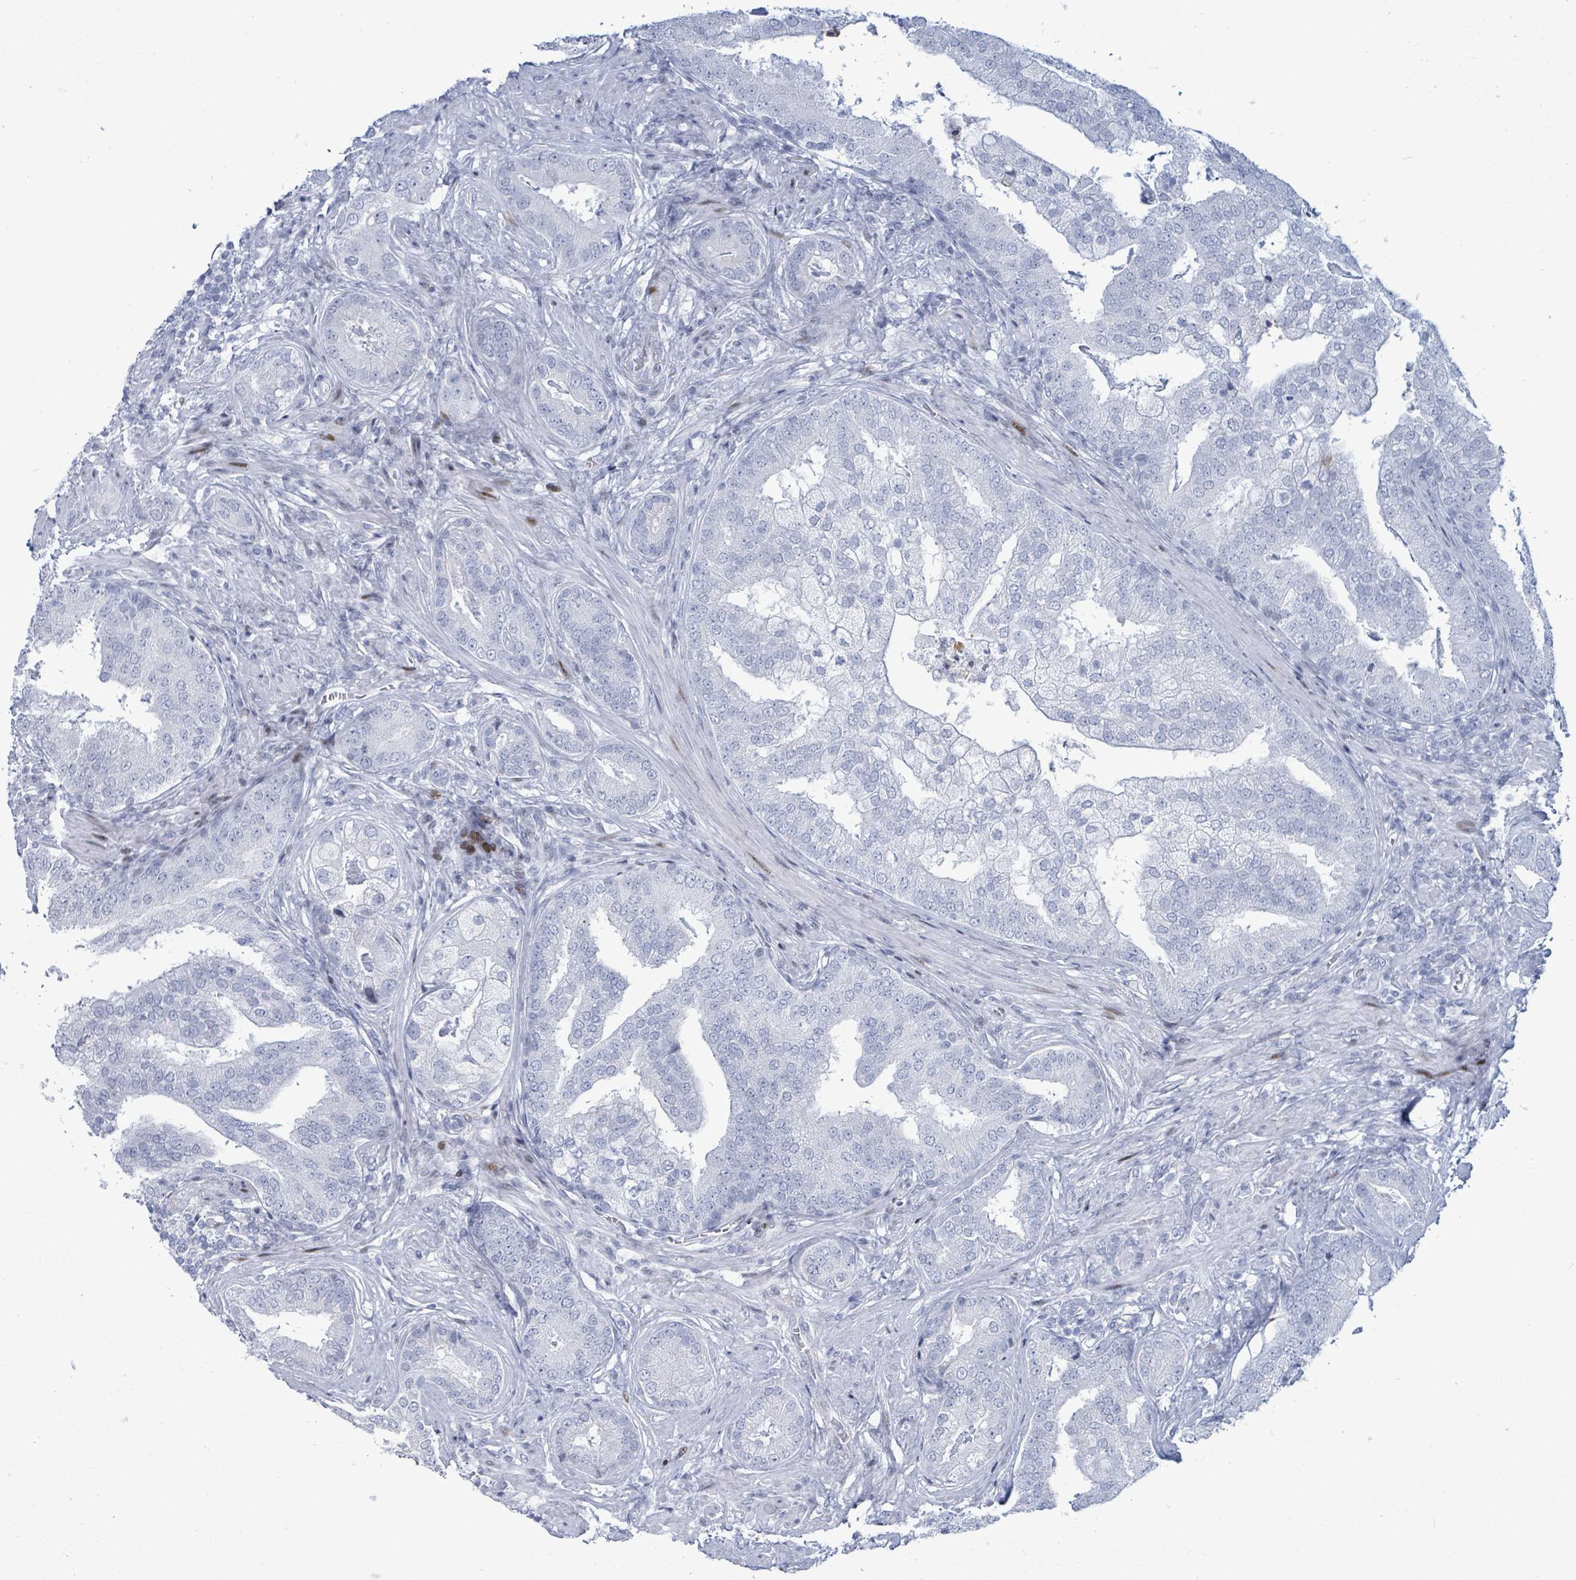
{"staining": {"intensity": "negative", "quantity": "none", "location": "none"}, "tissue": "prostate cancer", "cell_type": "Tumor cells", "image_type": "cancer", "snomed": [{"axis": "morphology", "description": "Adenocarcinoma, High grade"}, {"axis": "topography", "description": "Prostate"}], "caption": "Prostate adenocarcinoma (high-grade) stained for a protein using immunohistochemistry shows no expression tumor cells.", "gene": "MALL", "patient": {"sex": "male", "age": 55}}